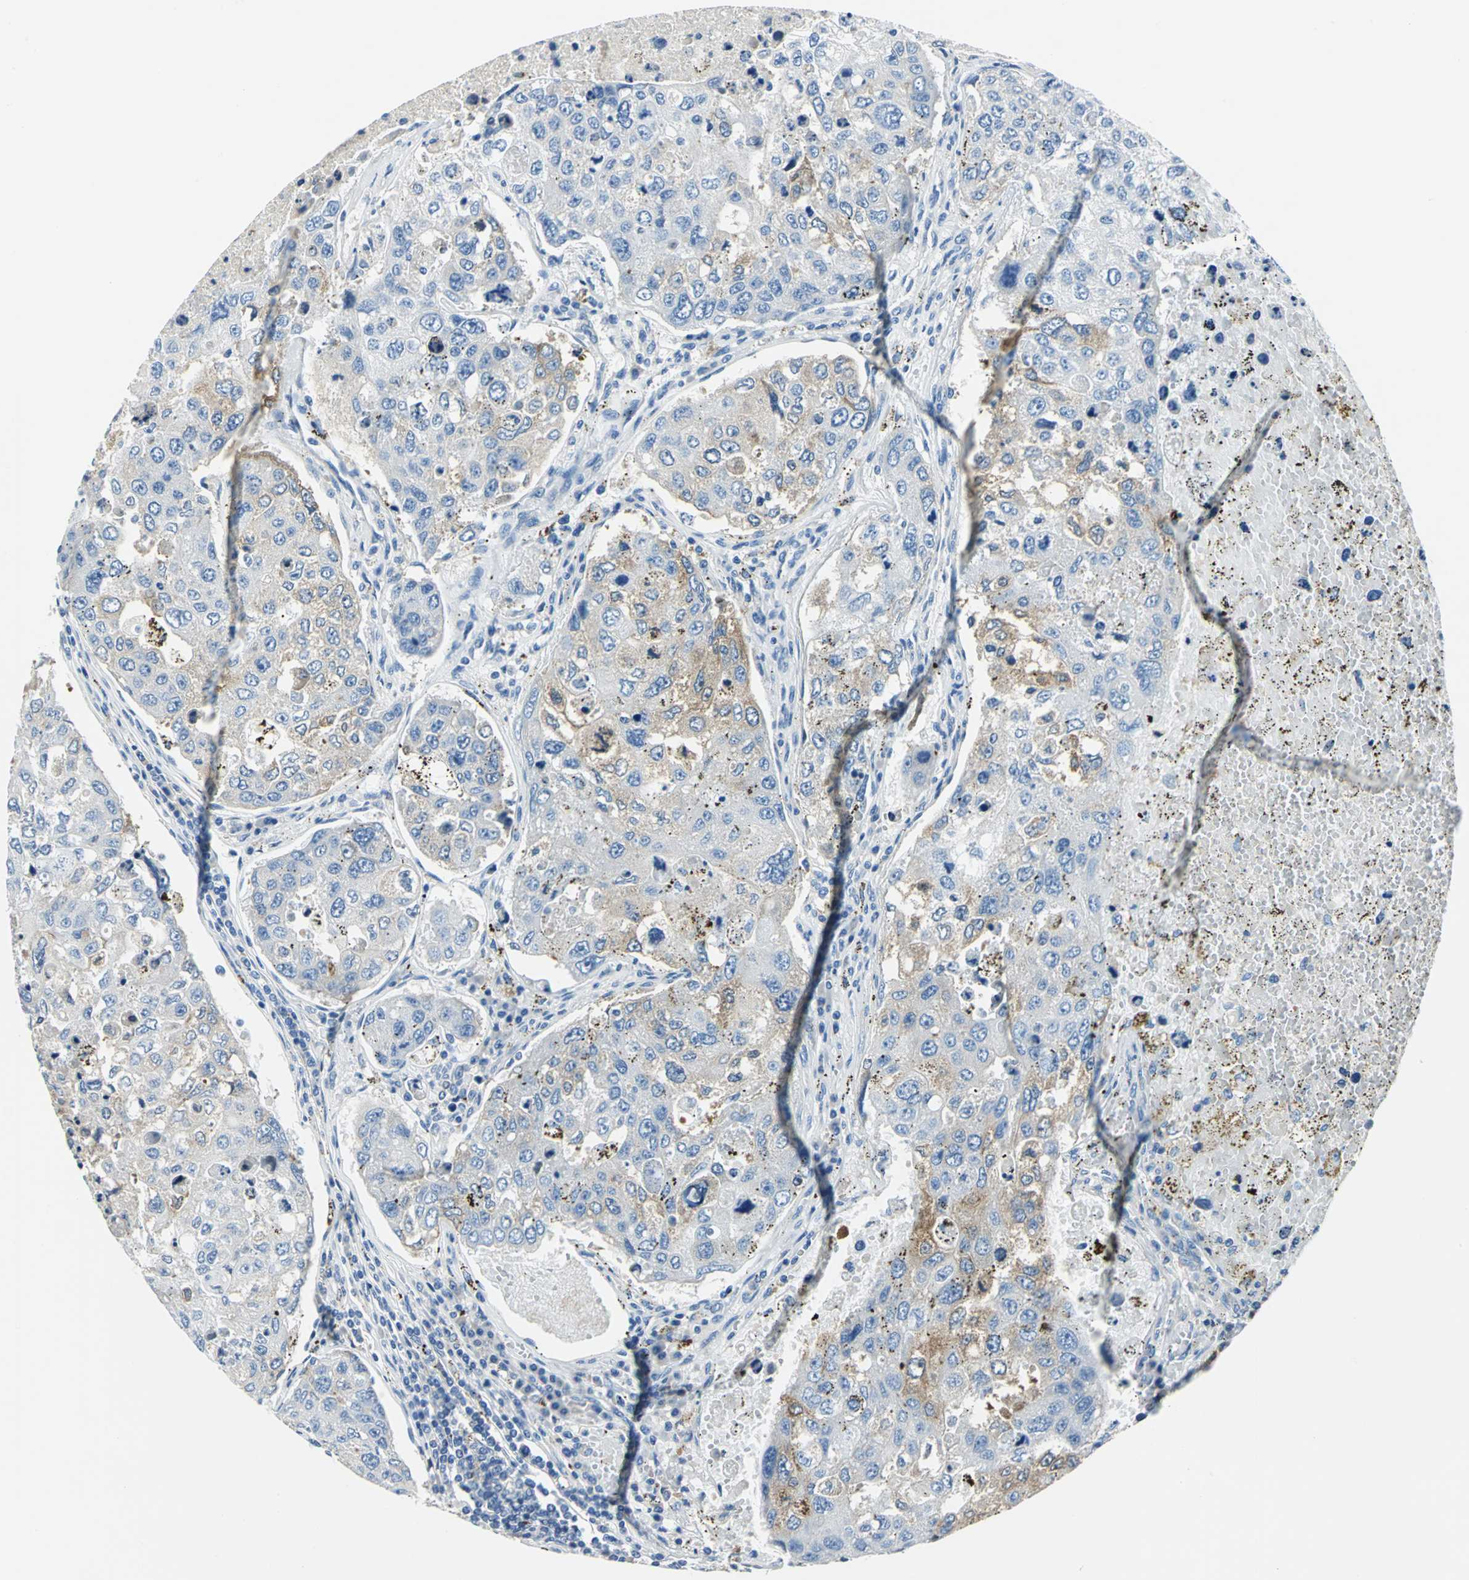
{"staining": {"intensity": "moderate", "quantity": "<25%", "location": "cytoplasmic/membranous"}, "tissue": "urothelial cancer", "cell_type": "Tumor cells", "image_type": "cancer", "snomed": [{"axis": "morphology", "description": "Urothelial carcinoma, High grade"}, {"axis": "topography", "description": "Lymph node"}, {"axis": "topography", "description": "Urinary bladder"}], "caption": "Immunohistochemical staining of urothelial carcinoma (high-grade) demonstrates low levels of moderate cytoplasmic/membranous staining in about <25% of tumor cells.", "gene": "TRIM25", "patient": {"sex": "male", "age": 51}}